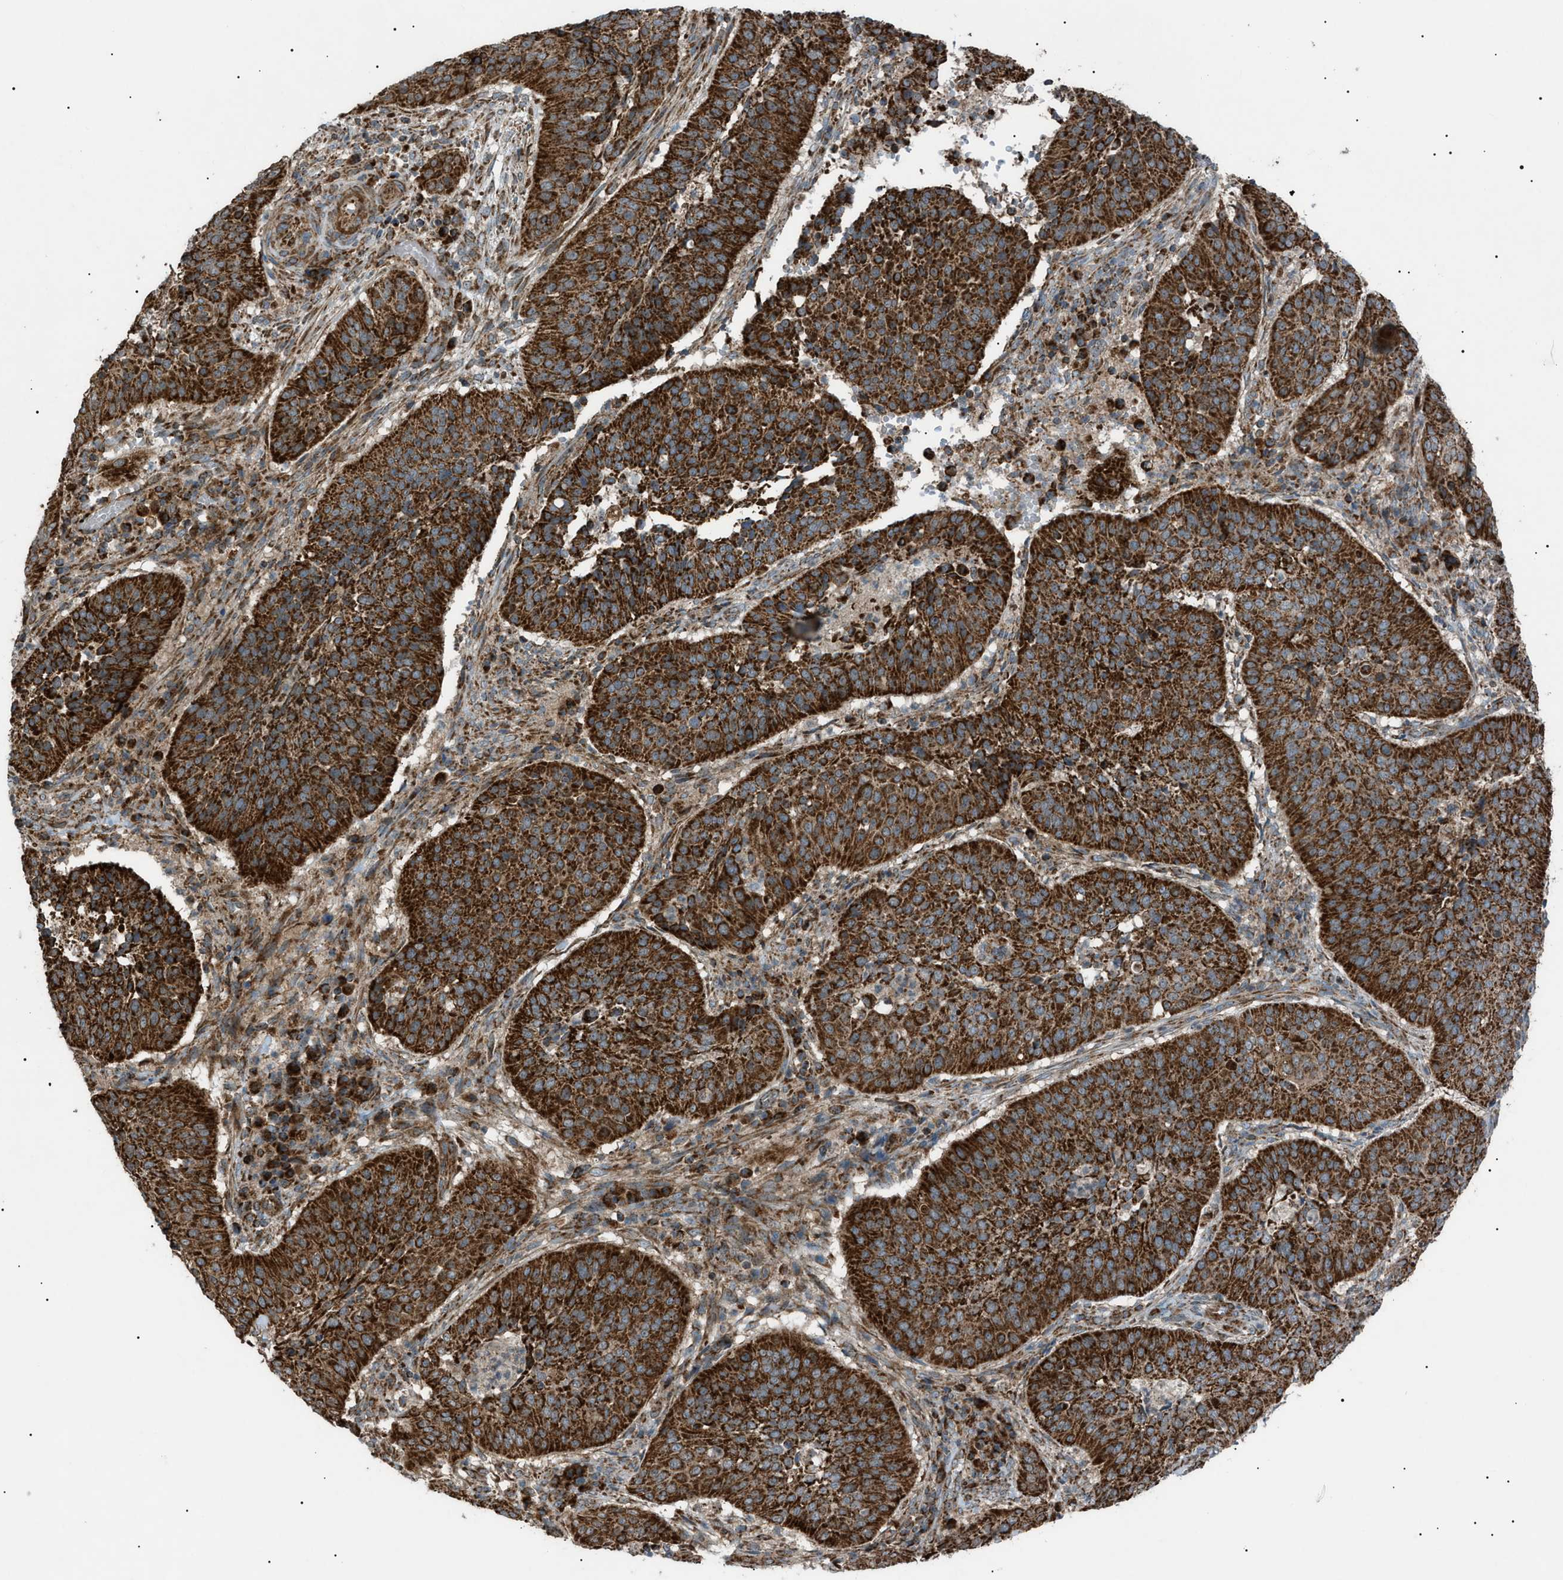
{"staining": {"intensity": "strong", "quantity": ">75%", "location": "cytoplasmic/membranous"}, "tissue": "cervical cancer", "cell_type": "Tumor cells", "image_type": "cancer", "snomed": [{"axis": "morphology", "description": "Normal tissue, NOS"}, {"axis": "morphology", "description": "Squamous cell carcinoma, NOS"}, {"axis": "topography", "description": "Cervix"}], "caption": "Tumor cells show strong cytoplasmic/membranous positivity in approximately >75% of cells in cervical cancer.", "gene": "C1GALT1C1", "patient": {"sex": "female", "age": 39}}